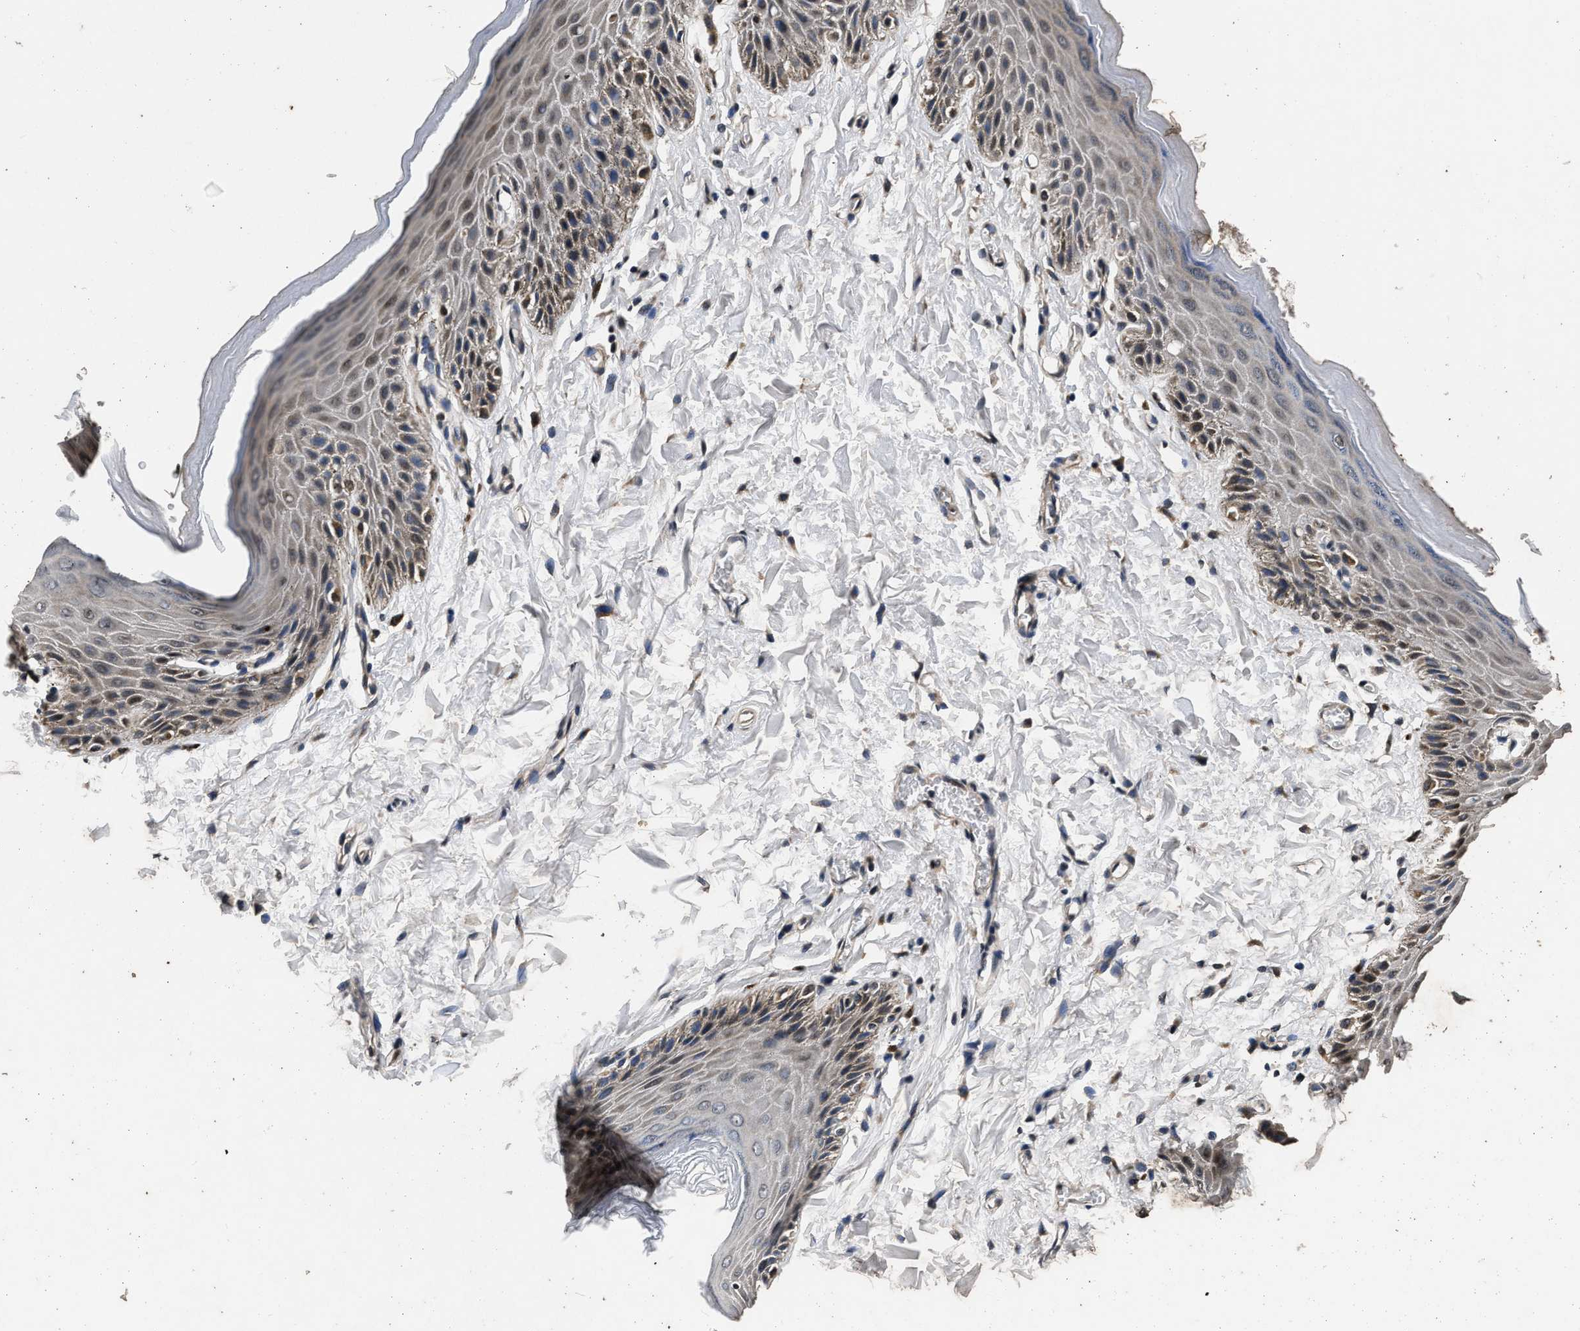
{"staining": {"intensity": "moderate", "quantity": "<25%", "location": "cytoplasmic/membranous"}, "tissue": "skin", "cell_type": "Epidermal cells", "image_type": "normal", "snomed": [{"axis": "morphology", "description": "Normal tissue, NOS"}, {"axis": "topography", "description": "Anal"}], "caption": "Skin stained with DAB IHC reveals low levels of moderate cytoplasmic/membranous expression in about <25% of epidermal cells.", "gene": "CSTF1", "patient": {"sex": "male", "age": 44}}